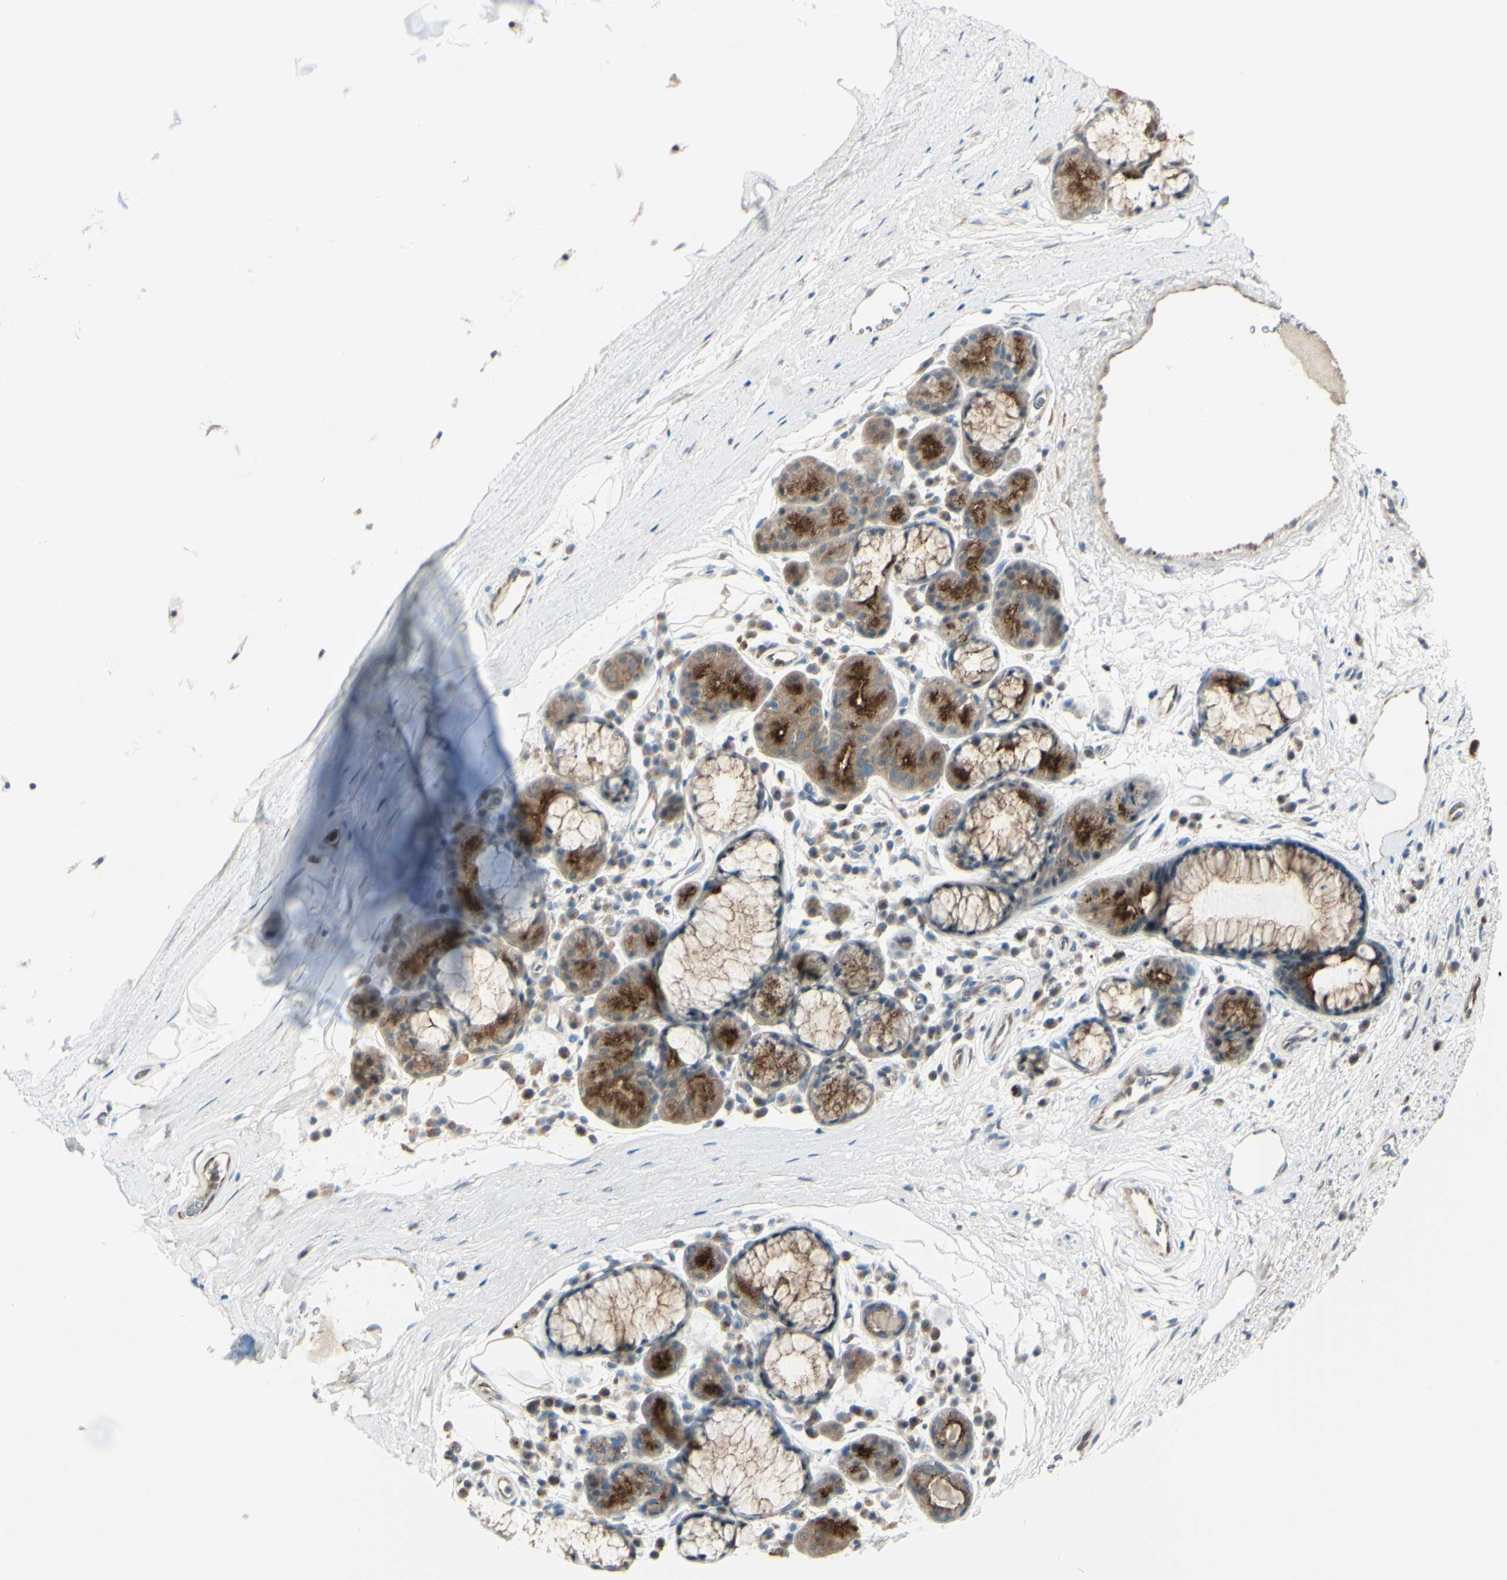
{"staining": {"intensity": "moderate", "quantity": ">75%", "location": "cytoplasmic/membranous"}, "tissue": "bronchus", "cell_type": "Respiratory epithelial cells", "image_type": "normal", "snomed": [{"axis": "morphology", "description": "Normal tissue, NOS"}, {"axis": "topography", "description": "Bronchus"}], "caption": "Immunohistochemistry (IHC) (DAB (3,3'-diaminobenzidine)) staining of normal bronchus displays moderate cytoplasmic/membranous protein staining in about >75% of respiratory epithelial cells.", "gene": "LMTK2", "patient": {"sex": "female", "age": 54}}